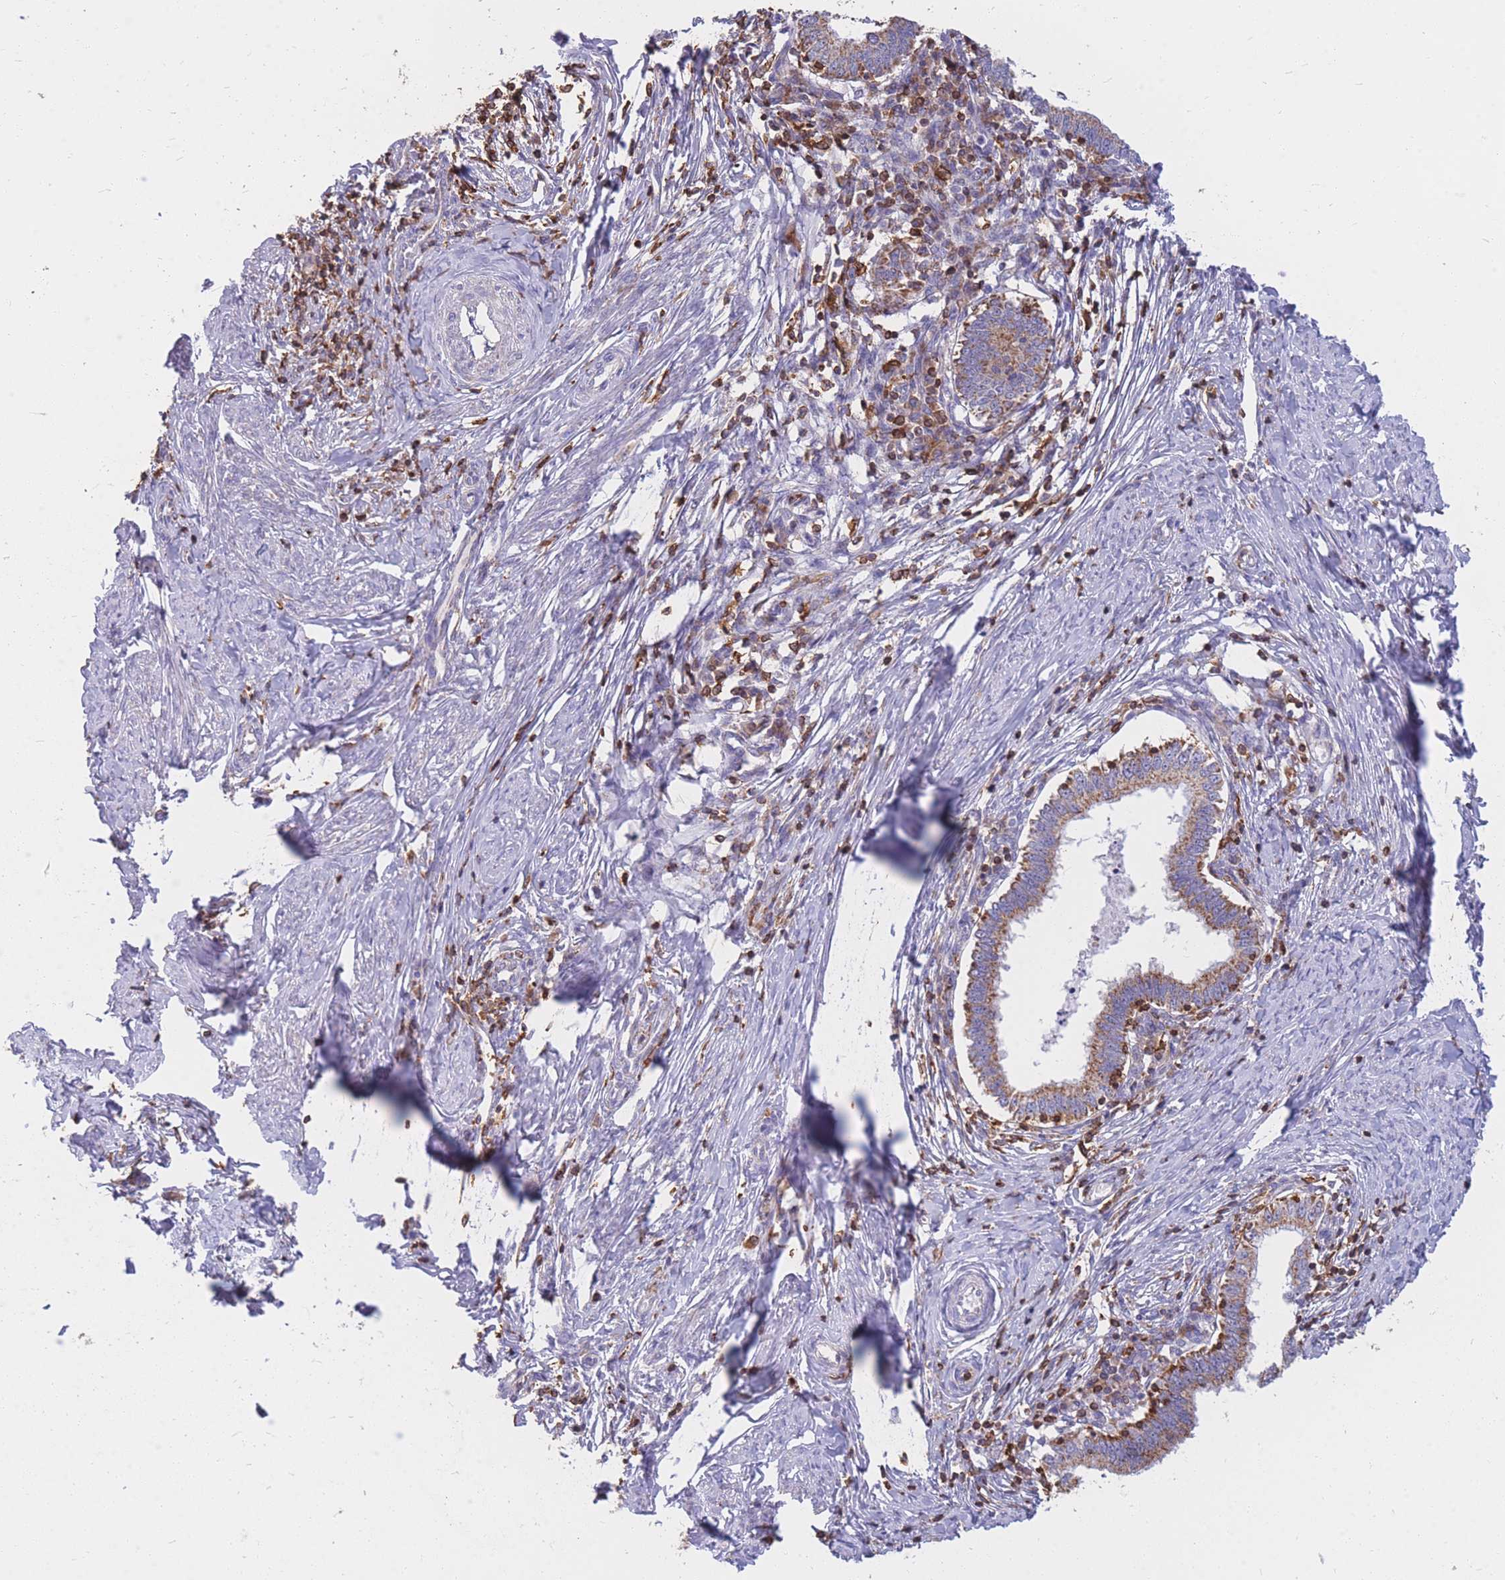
{"staining": {"intensity": "moderate", "quantity": ">75%", "location": "cytoplasmic/membranous"}, "tissue": "cervical cancer", "cell_type": "Tumor cells", "image_type": "cancer", "snomed": [{"axis": "morphology", "description": "Adenocarcinoma, NOS"}, {"axis": "topography", "description": "Cervix"}], "caption": "A medium amount of moderate cytoplasmic/membranous expression is present in approximately >75% of tumor cells in cervical cancer tissue.", "gene": "MRPL54", "patient": {"sex": "female", "age": 36}}